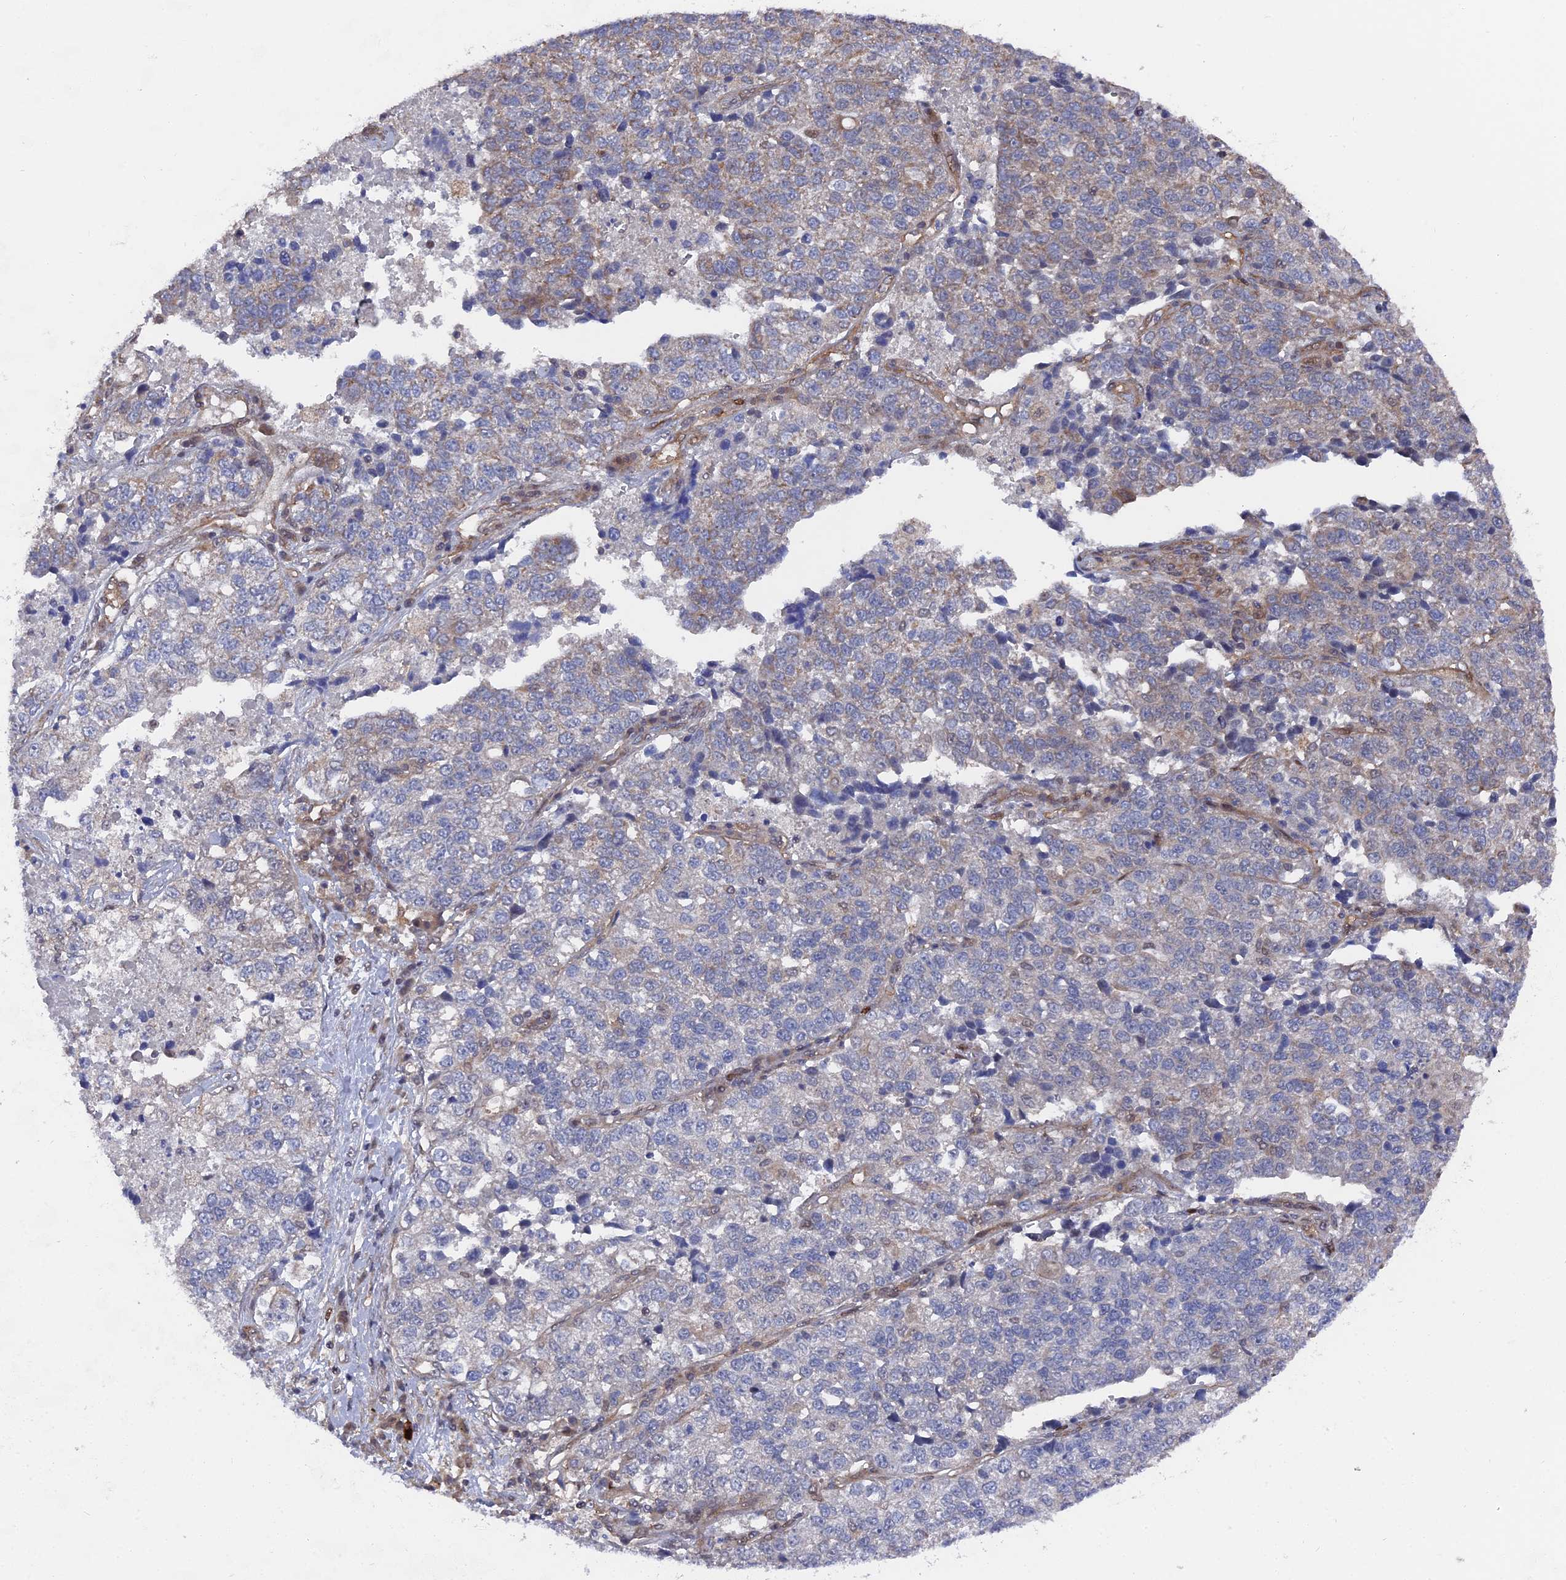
{"staining": {"intensity": "weak", "quantity": "<25%", "location": "cytoplasmic/membranous"}, "tissue": "lung cancer", "cell_type": "Tumor cells", "image_type": "cancer", "snomed": [{"axis": "morphology", "description": "Adenocarcinoma, NOS"}, {"axis": "topography", "description": "Lung"}], "caption": "The IHC photomicrograph has no significant staining in tumor cells of adenocarcinoma (lung) tissue.", "gene": "UNC5D", "patient": {"sex": "male", "age": 49}}